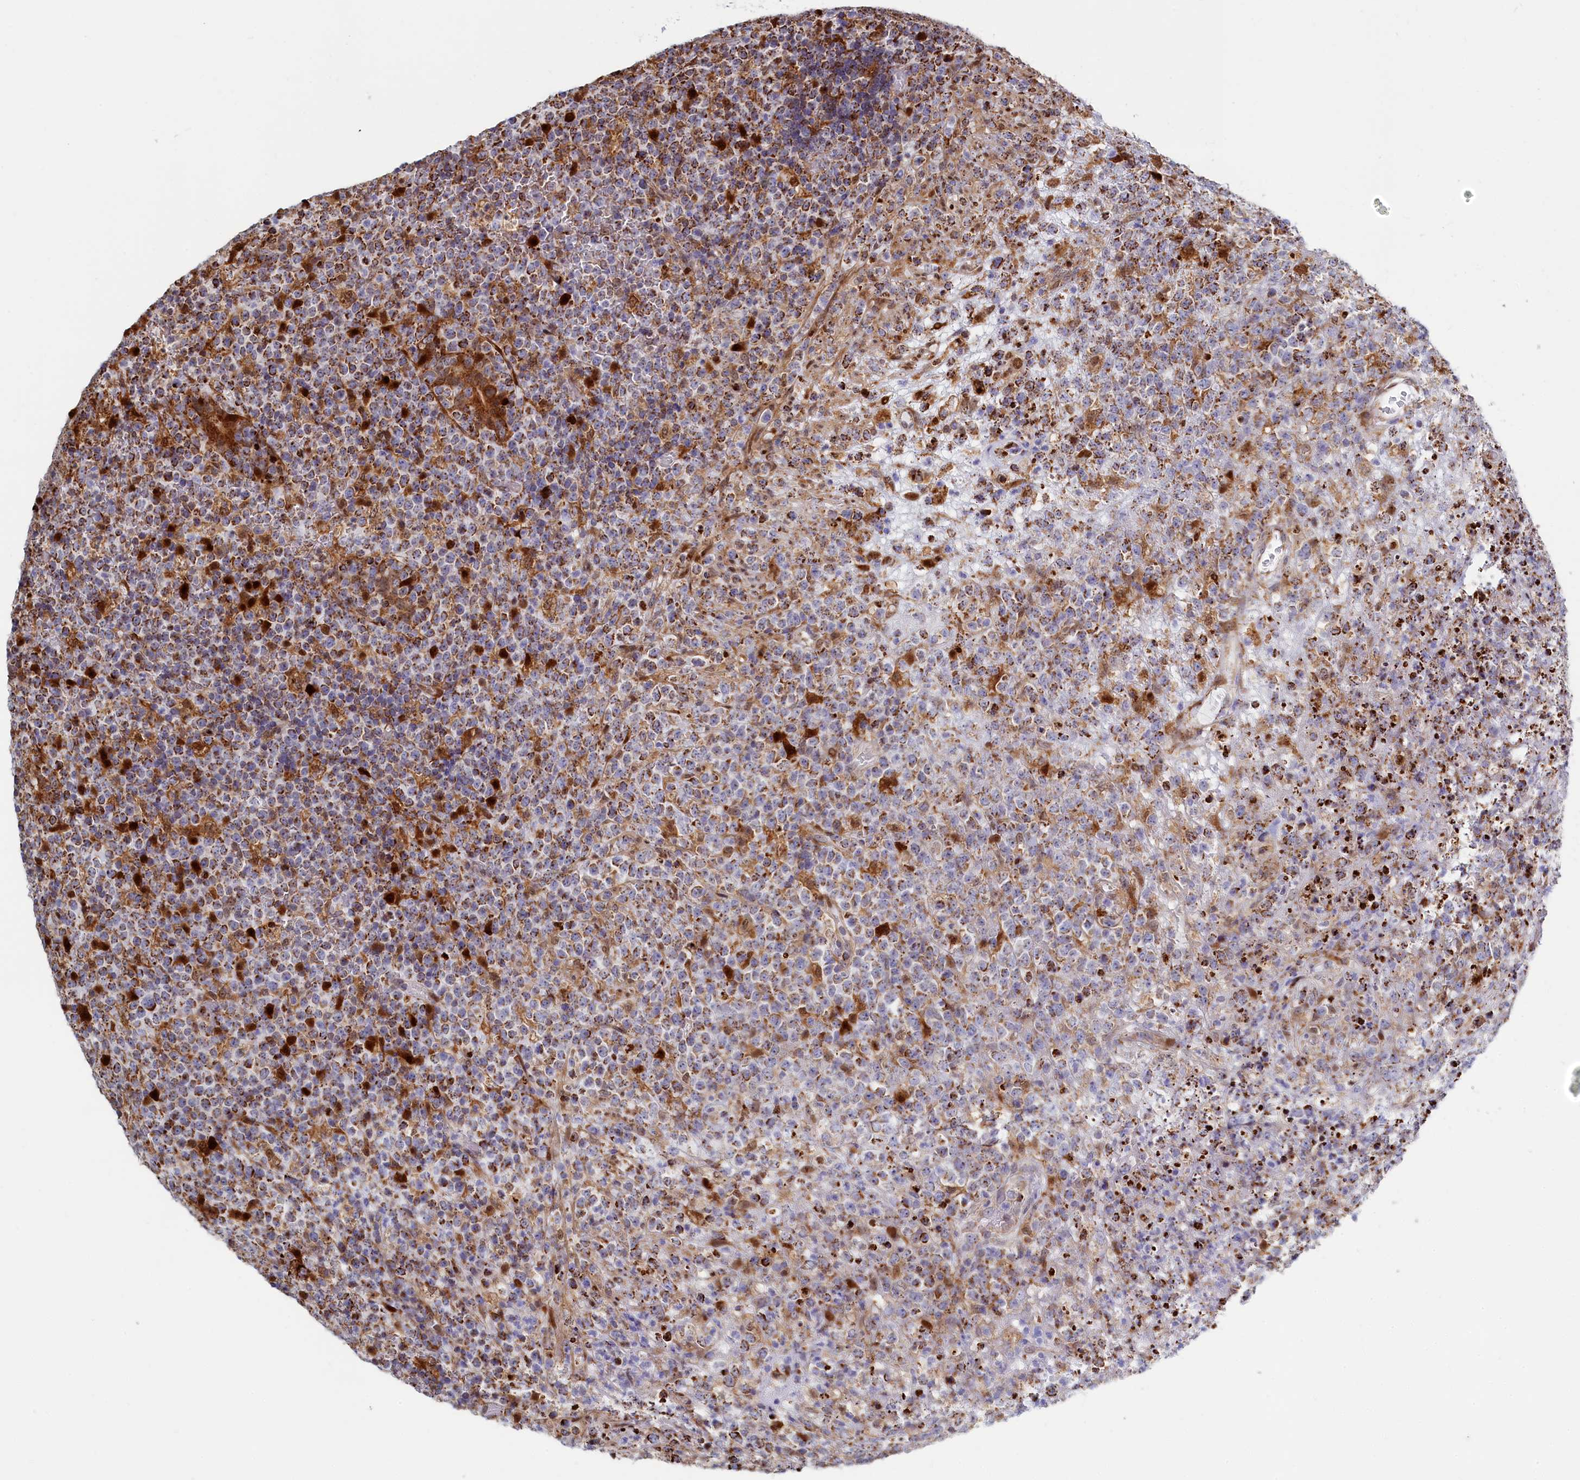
{"staining": {"intensity": "moderate", "quantity": "25%-75%", "location": "cytoplasmic/membranous"}, "tissue": "lymphoma", "cell_type": "Tumor cells", "image_type": "cancer", "snomed": [{"axis": "morphology", "description": "Malignant lymphoma, non-Hodgkin's type, High grade"}, {"axis": "topography", "description": "Colon"}], "caption": "Malignant lymphoma, non-Hodgkin's type (high-grade) was stained to show a protein in brown. There is medium levels of moderate cytoplasmic/membranous expression in about 25%-75% of tumor cells. Using DAB (3,3'-diaminobenzidine) (brown) and hematoxylin (blue) stains, captured at high magnification using brightfield microscopy.", "gene": "HDGFL3", "patient": {"sex": "female", "age": 53}}